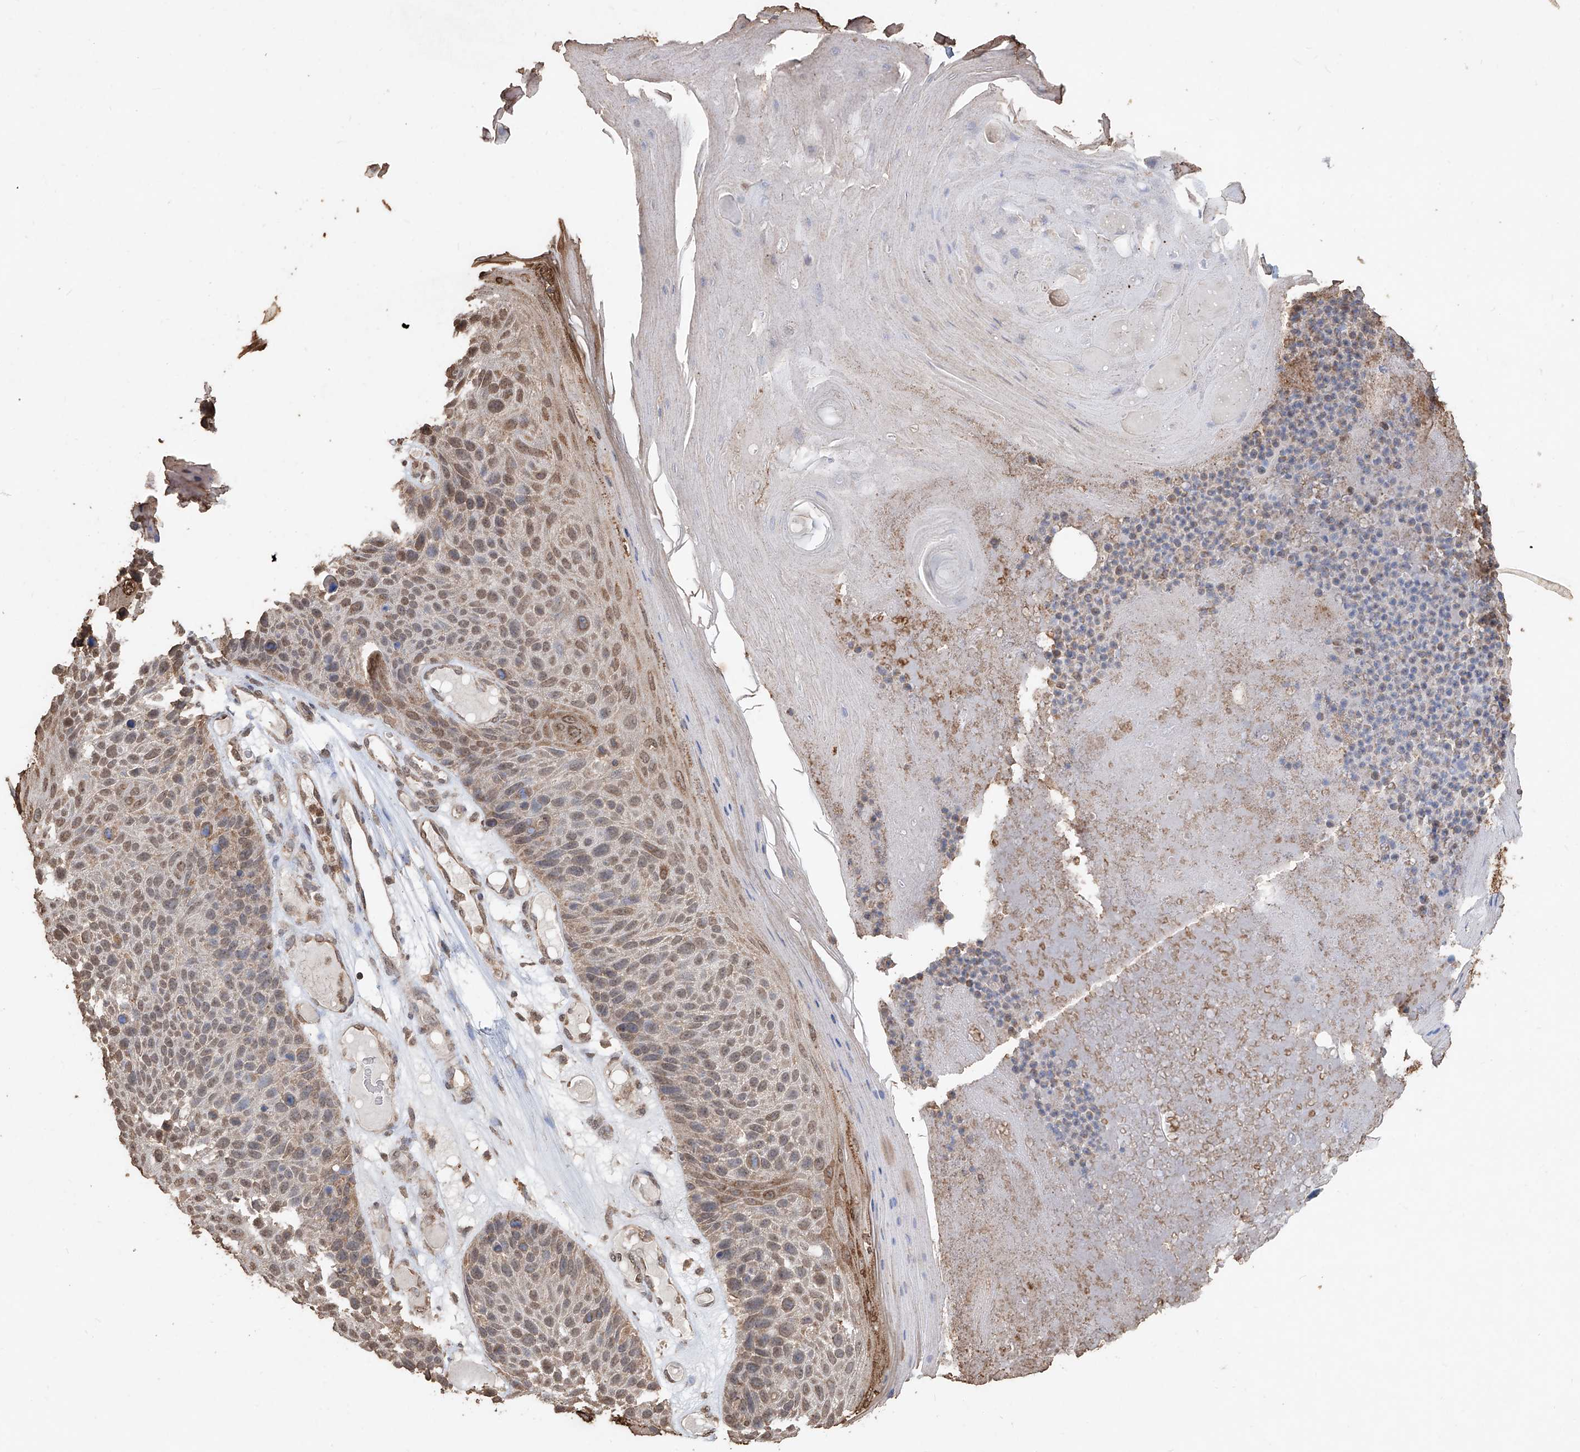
{"staining": {"intensity": "moderate", "quantity": "25%-75%", "location": "cytoplasmic/membranous,nuclear"}, "tissue": "skin cancer", "cell_type": "Tumor cells", "image_type": "cancer", "snomed": [{"axis": "morphology", "description": "Squamous cell carcinoma, NOS"}, {"axis": "topography", "description": "Skin"}], "caption": "Protein expression analysis of human skin cancer (squamous cell carcinoma) reveals moderate cytoplasmic/membranous and nuclear positivity in about 25%-75% of tumor cells.", "gene": "ELOVL1", "patient": {"sex": "female", "age": 88}}